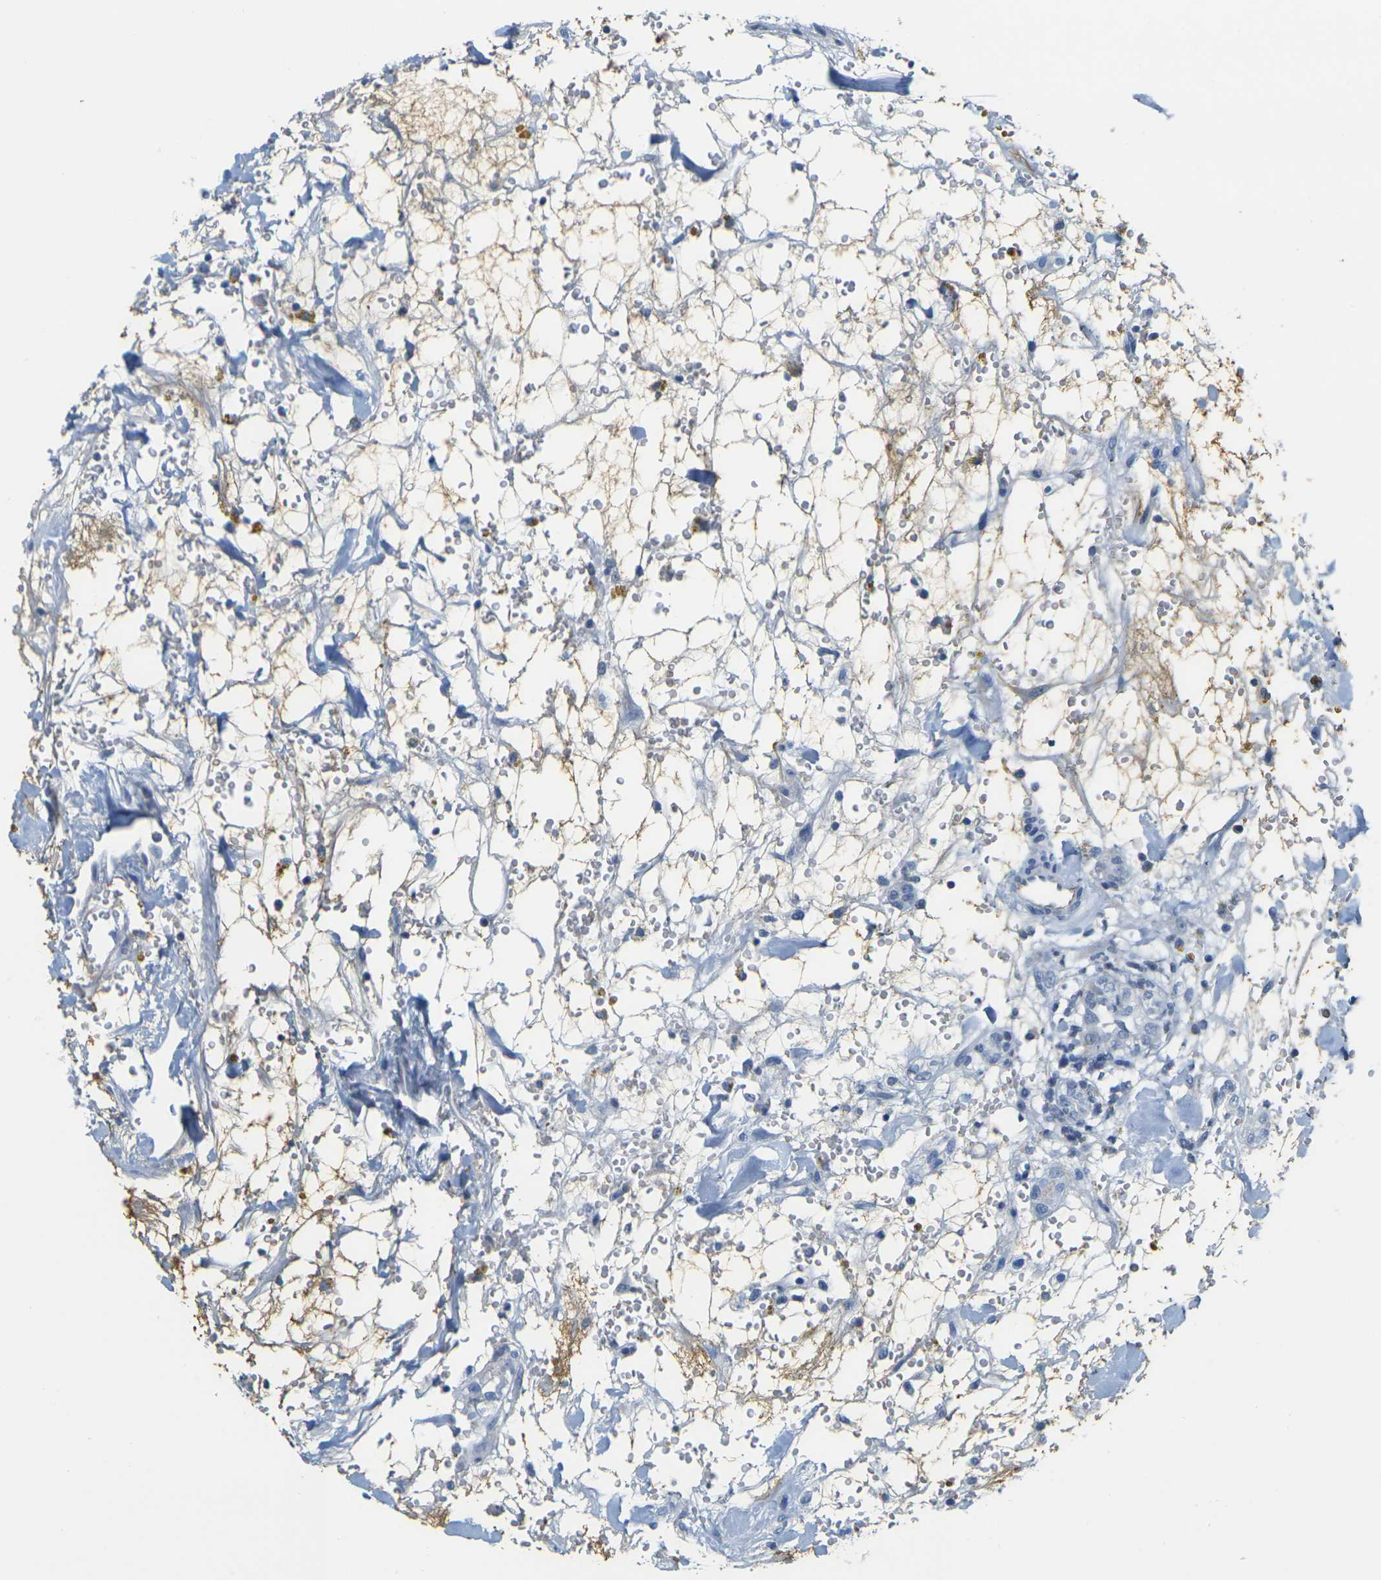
{"staining": {"intensity": "weak", "quantity": "25%-75%", "location": "cytoplasmic/membranous"}, "tissue": "renal cancer", "cell_type": "Tumor cells", "image_type": "cancer", "snomed": [{"axis": "morphology", "description": "Adenocarcinoma, NOS"}, {"axis": "topography", "description": "Kidney"}], "caption": "Renal cancer stained with a protein marker displays weak staining in tumor cells.", "gene": "OTOF", "patient": {"sex": "male", "age": 61}}